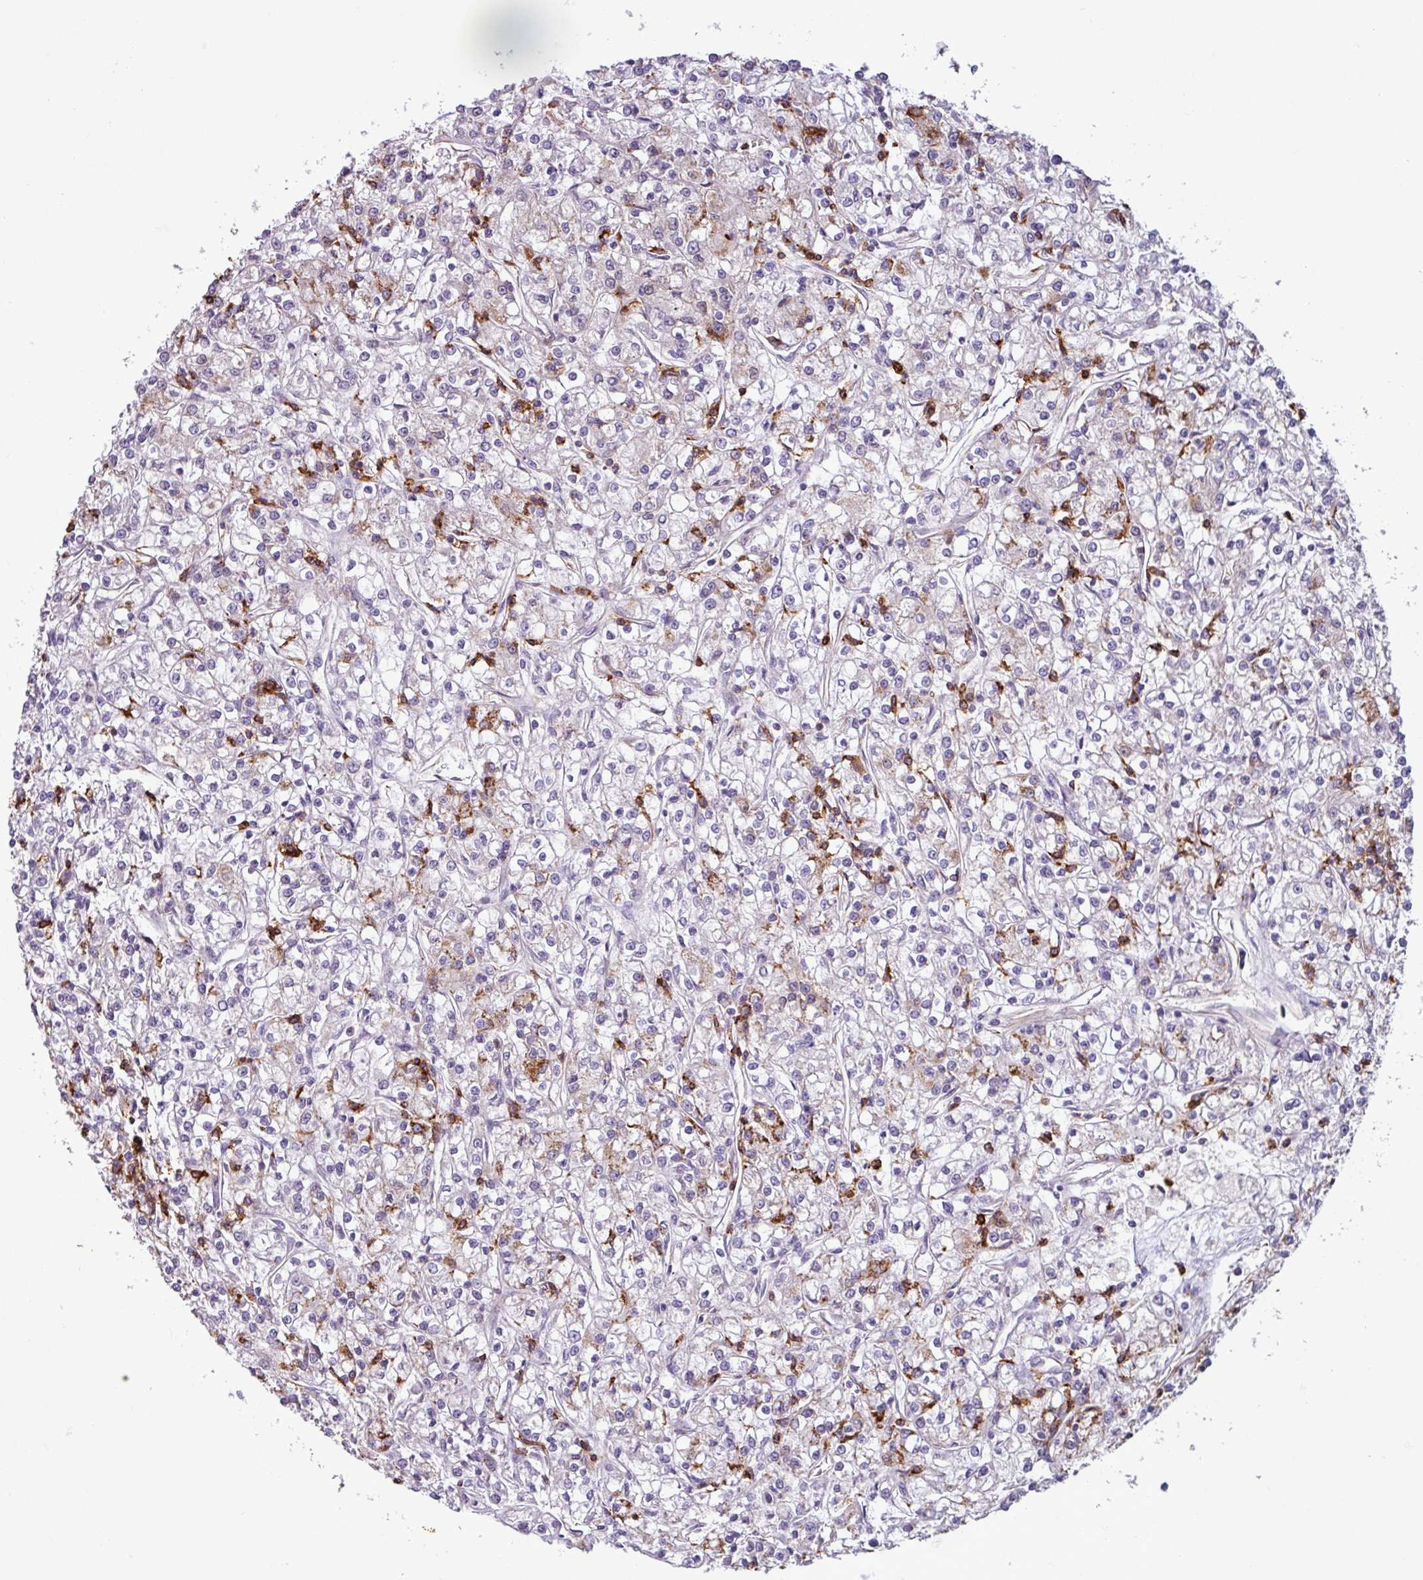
{"staining": {"intensity": "weak", "quantity": "<25%", "location": "cytoplasmic/membranous"}, "tissue": "renal cancer", "cell_type": "Tumor cells", "image_type": "cancer", "snomed": [{"axis": "morphology", "description": "Adenocarcinoma, NOS"}, {"axis": "topography", "description": "Kidney"}], "caption": "Immunohistochemistry histopathology image of human renal cancer (adenocarcinoma) stained for a protein (brown), which reveals no expression in tumor cells. Nuclei are stained in blue.", "gene": "CD8A", "patient": {"sex": "female", "age": 59}}